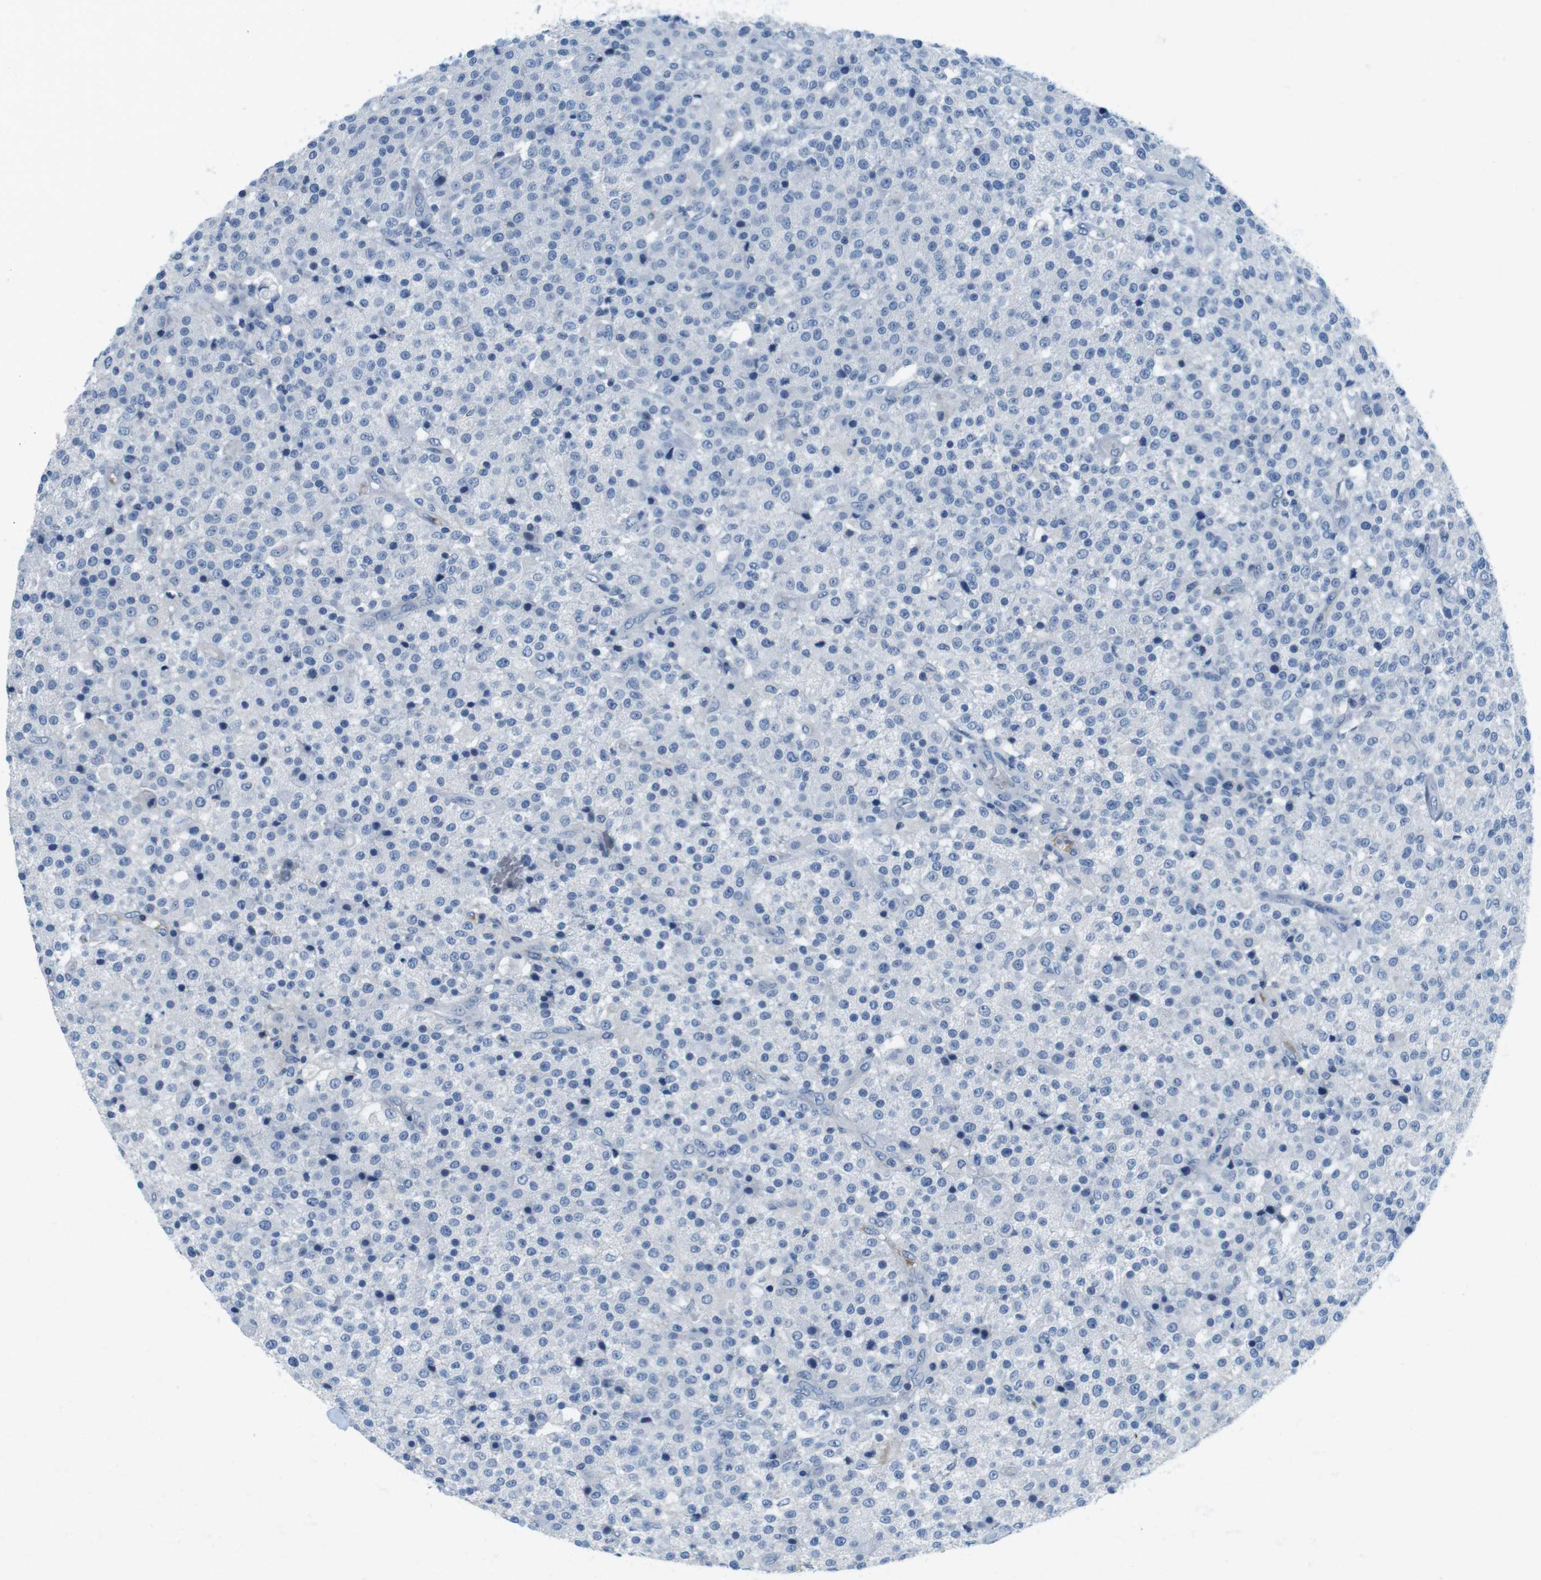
{"staining": {"intensity": "negative", "quantity": "none", "location": "none"}, "tissue": "testis cancer", "cell_type": "Tumor cells", "image_type": "cancer", "snomed": [{"axis": "morphology", "description": "Seminoma, NOS"}, {"axis": "topography", "description": "Testis"}], "caption": "This is a photomicrograph of immunohistochemistry staining of testis seminoma, which shows no expression in tumor cells.", "gene": "SLC35A3", "patient": {"sex": "male", "age": 59}}